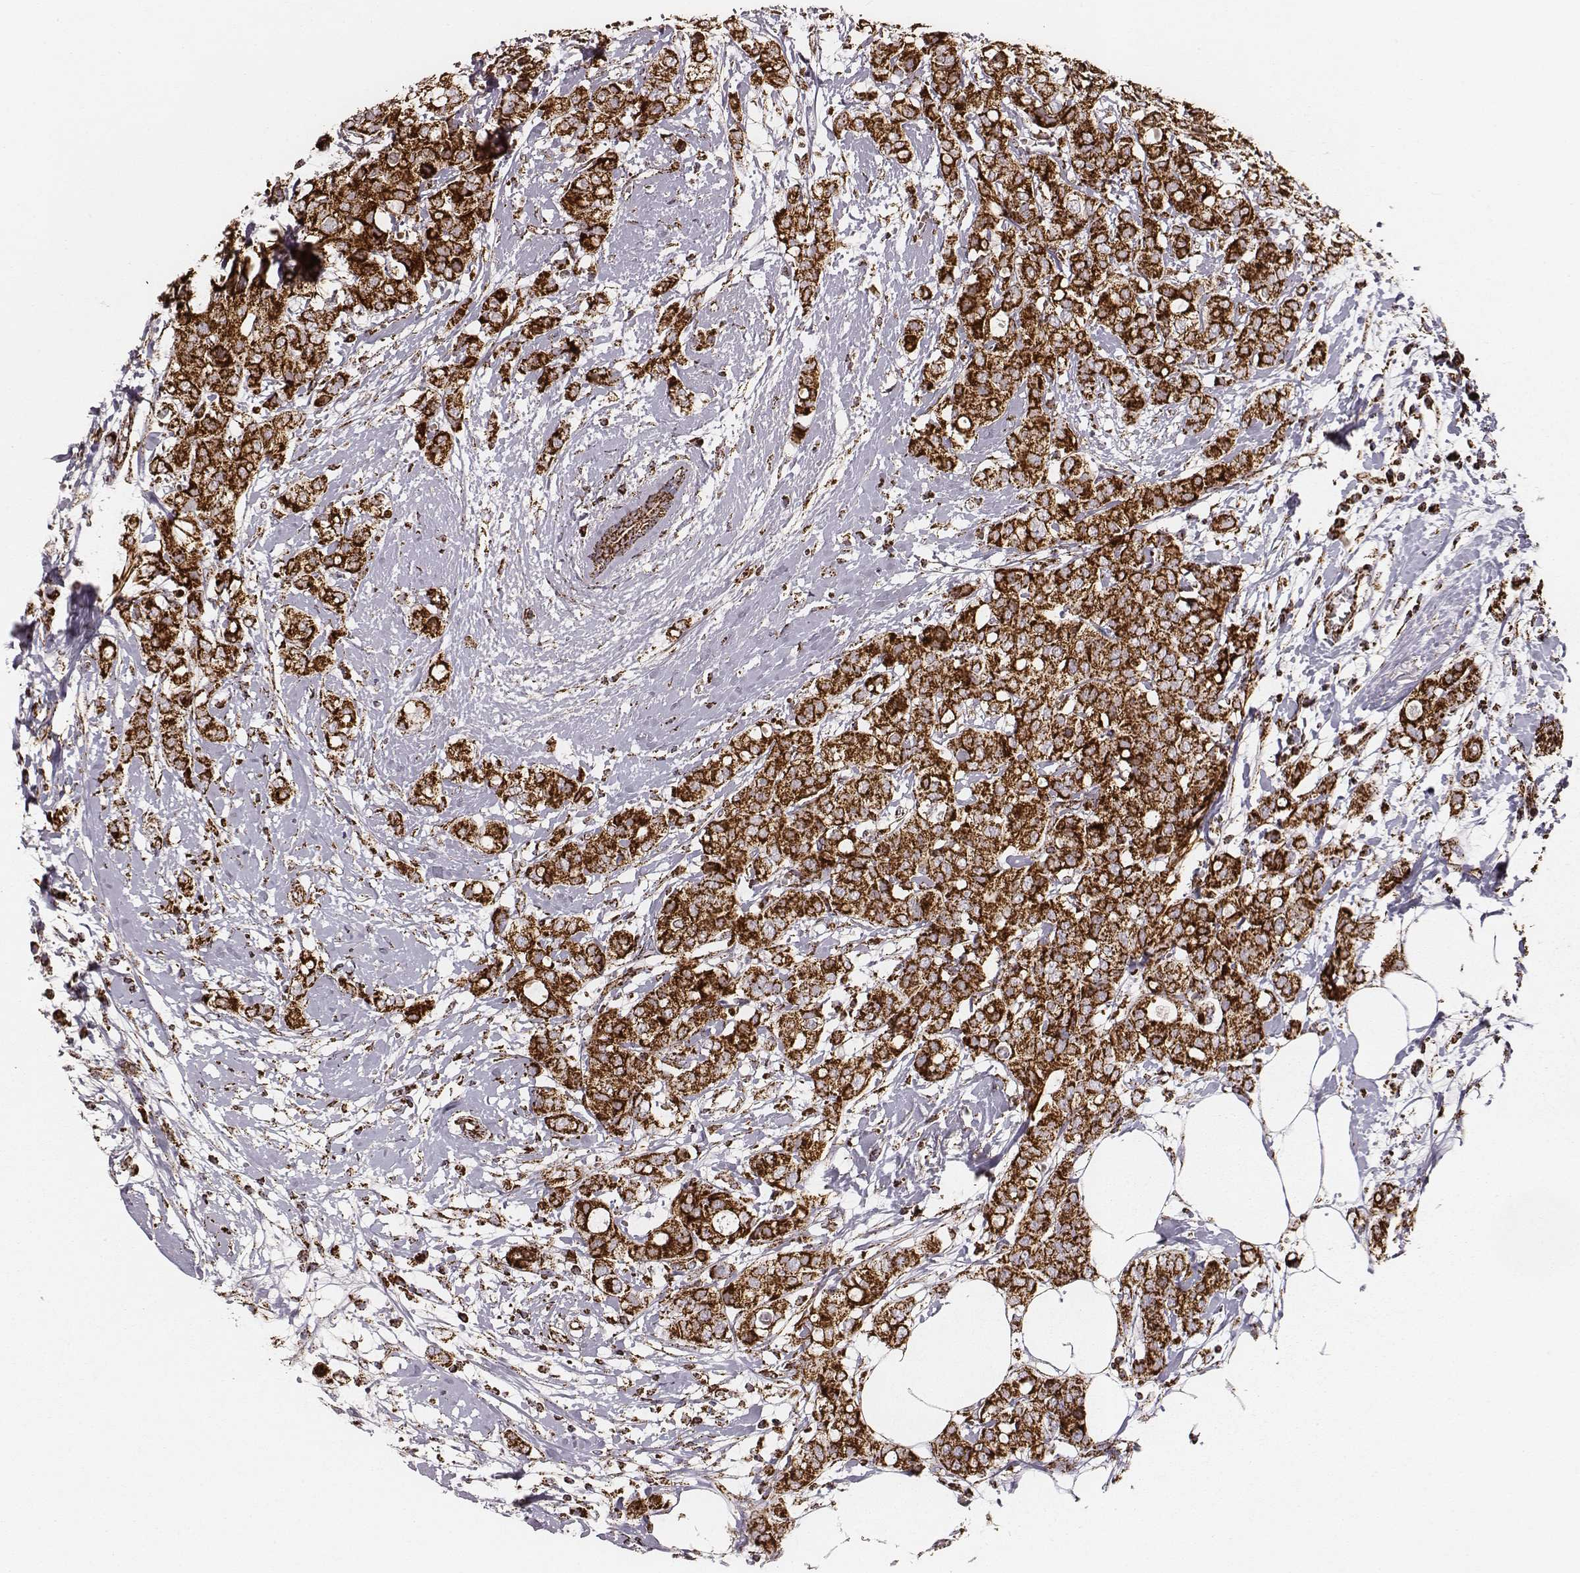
{"staining": {"intensity": "strong", "quantity": ">75%", "location": "cytoplasmic/membranous"}, "tissue": "breast cancer", "cell_type": "Tumor cells", "image_type": "cancer", "snomed": [{"axis": "morphology", "description": "Duct carcinoma"}, {"axis": "topography", "description": "Breast"}], "caption": "The image demonstrates immunohistochemical staining of breast cancer. There is strong cytoplasmic/membranous positivity is seen in approximately >75% of tumor cells. The protein of interest is stained brown, and the nuclei are stained in blue (DAB IHC with brightfield microscopy, high magnification).", "gene": "TUFM", "patient": {"sex": "female", "age": 40}}